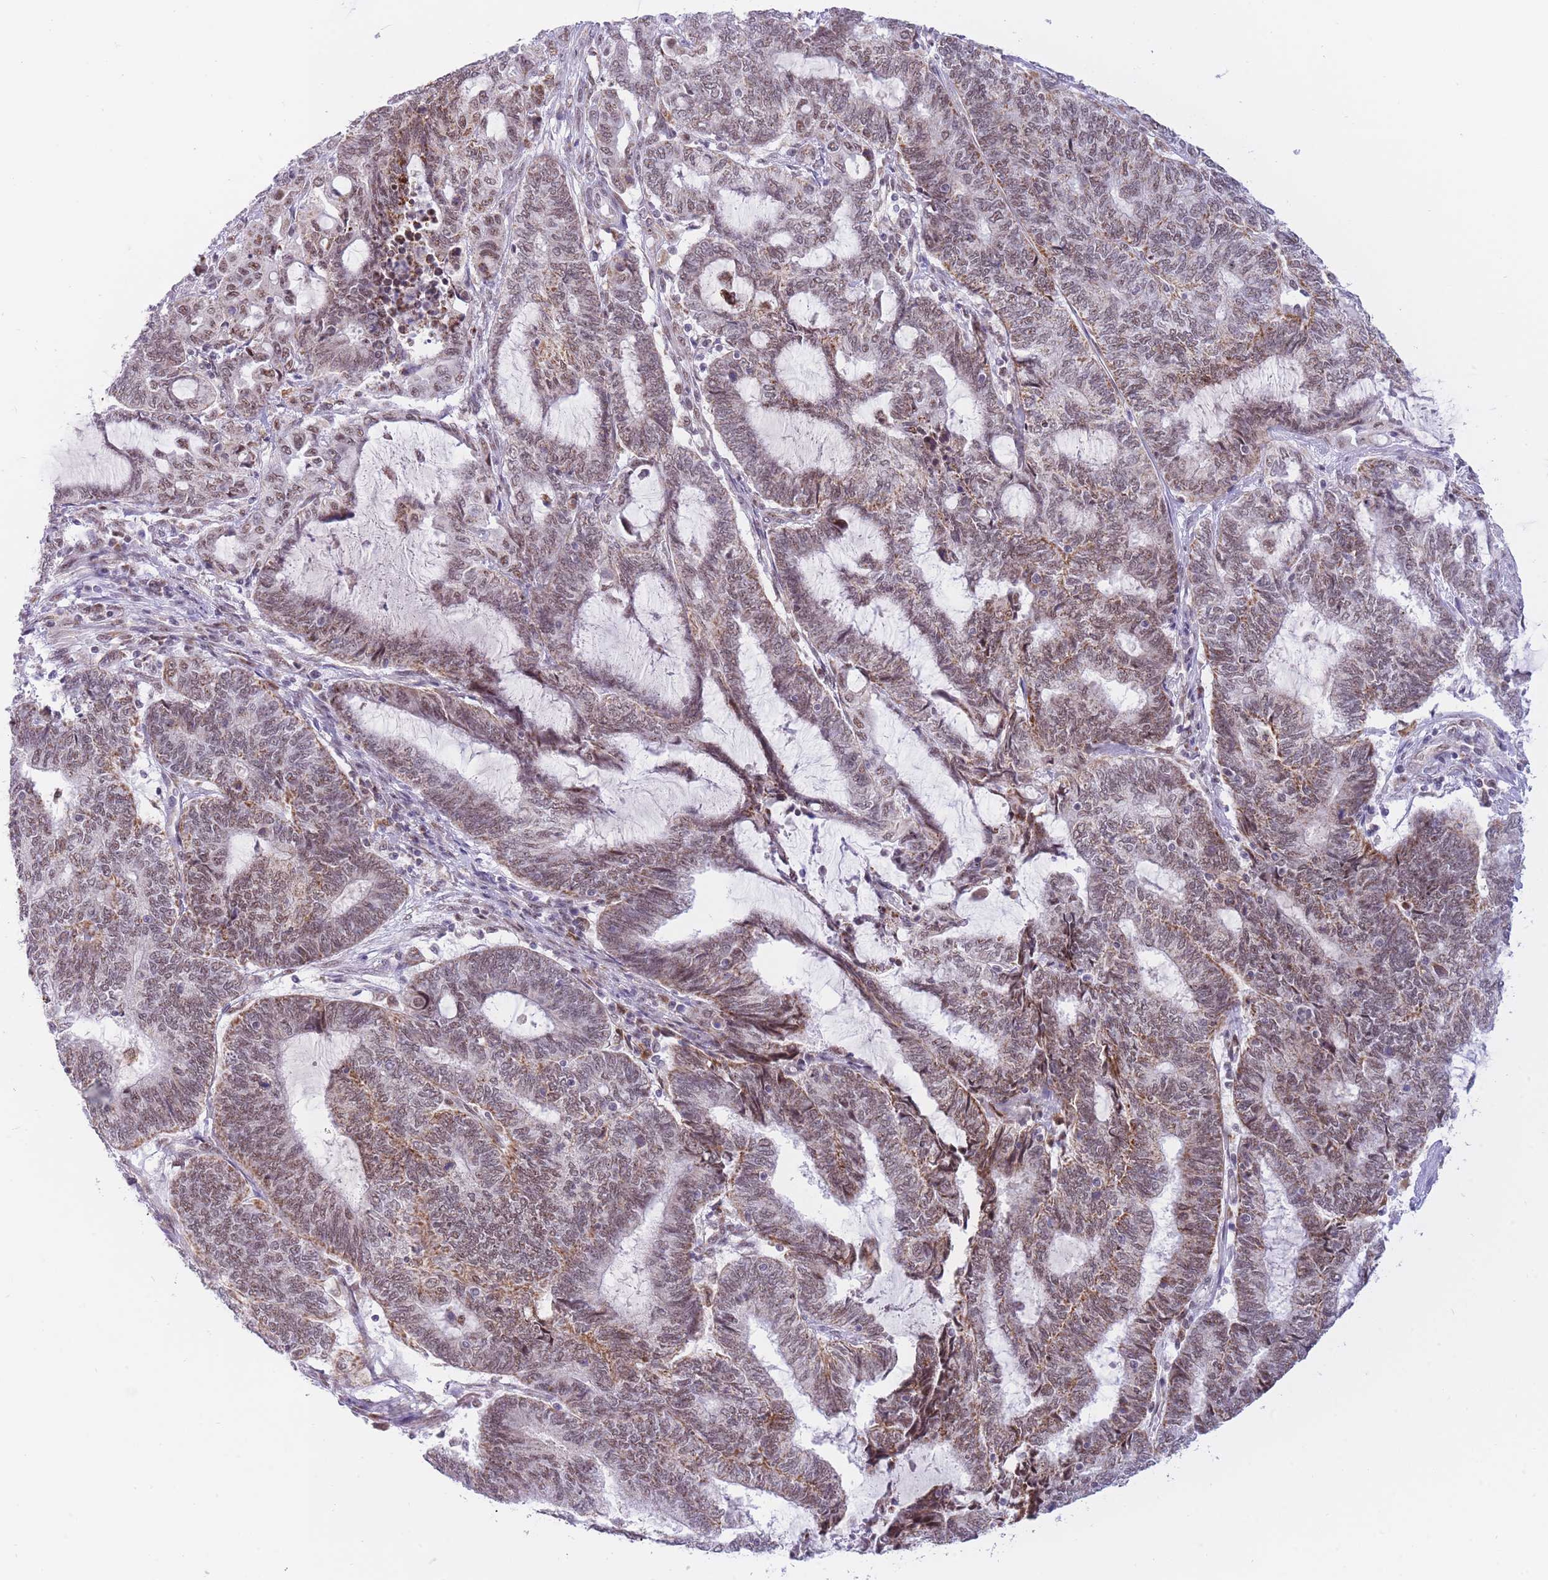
{"staining": {"intensity": "weak", "quantity": ">75%", "location": "cytoplasmic/membranous,nuclear"}, "tissue": "endometrial cancer", "cell_type": "Tumor cells", "image_type": "cancer", "snomed": [{"axis": "morphology", "description": "Adenocarcinoma, NOS"}, {"axis": "topography", "description": "Uterus"}, {"axis": "topography", "description": "Endometrium"}], "caption": "Protein staining of adenocarcinoma (endometrial) tissue displays weak cytoplasmic/membranous and nuclear positivity in about >75% of tumor cells. (DAB = brown stain, brightfield microscopy at high magnification).", "gene": "CYP2B6", "patient": {"sex": "female", "age": 70}}